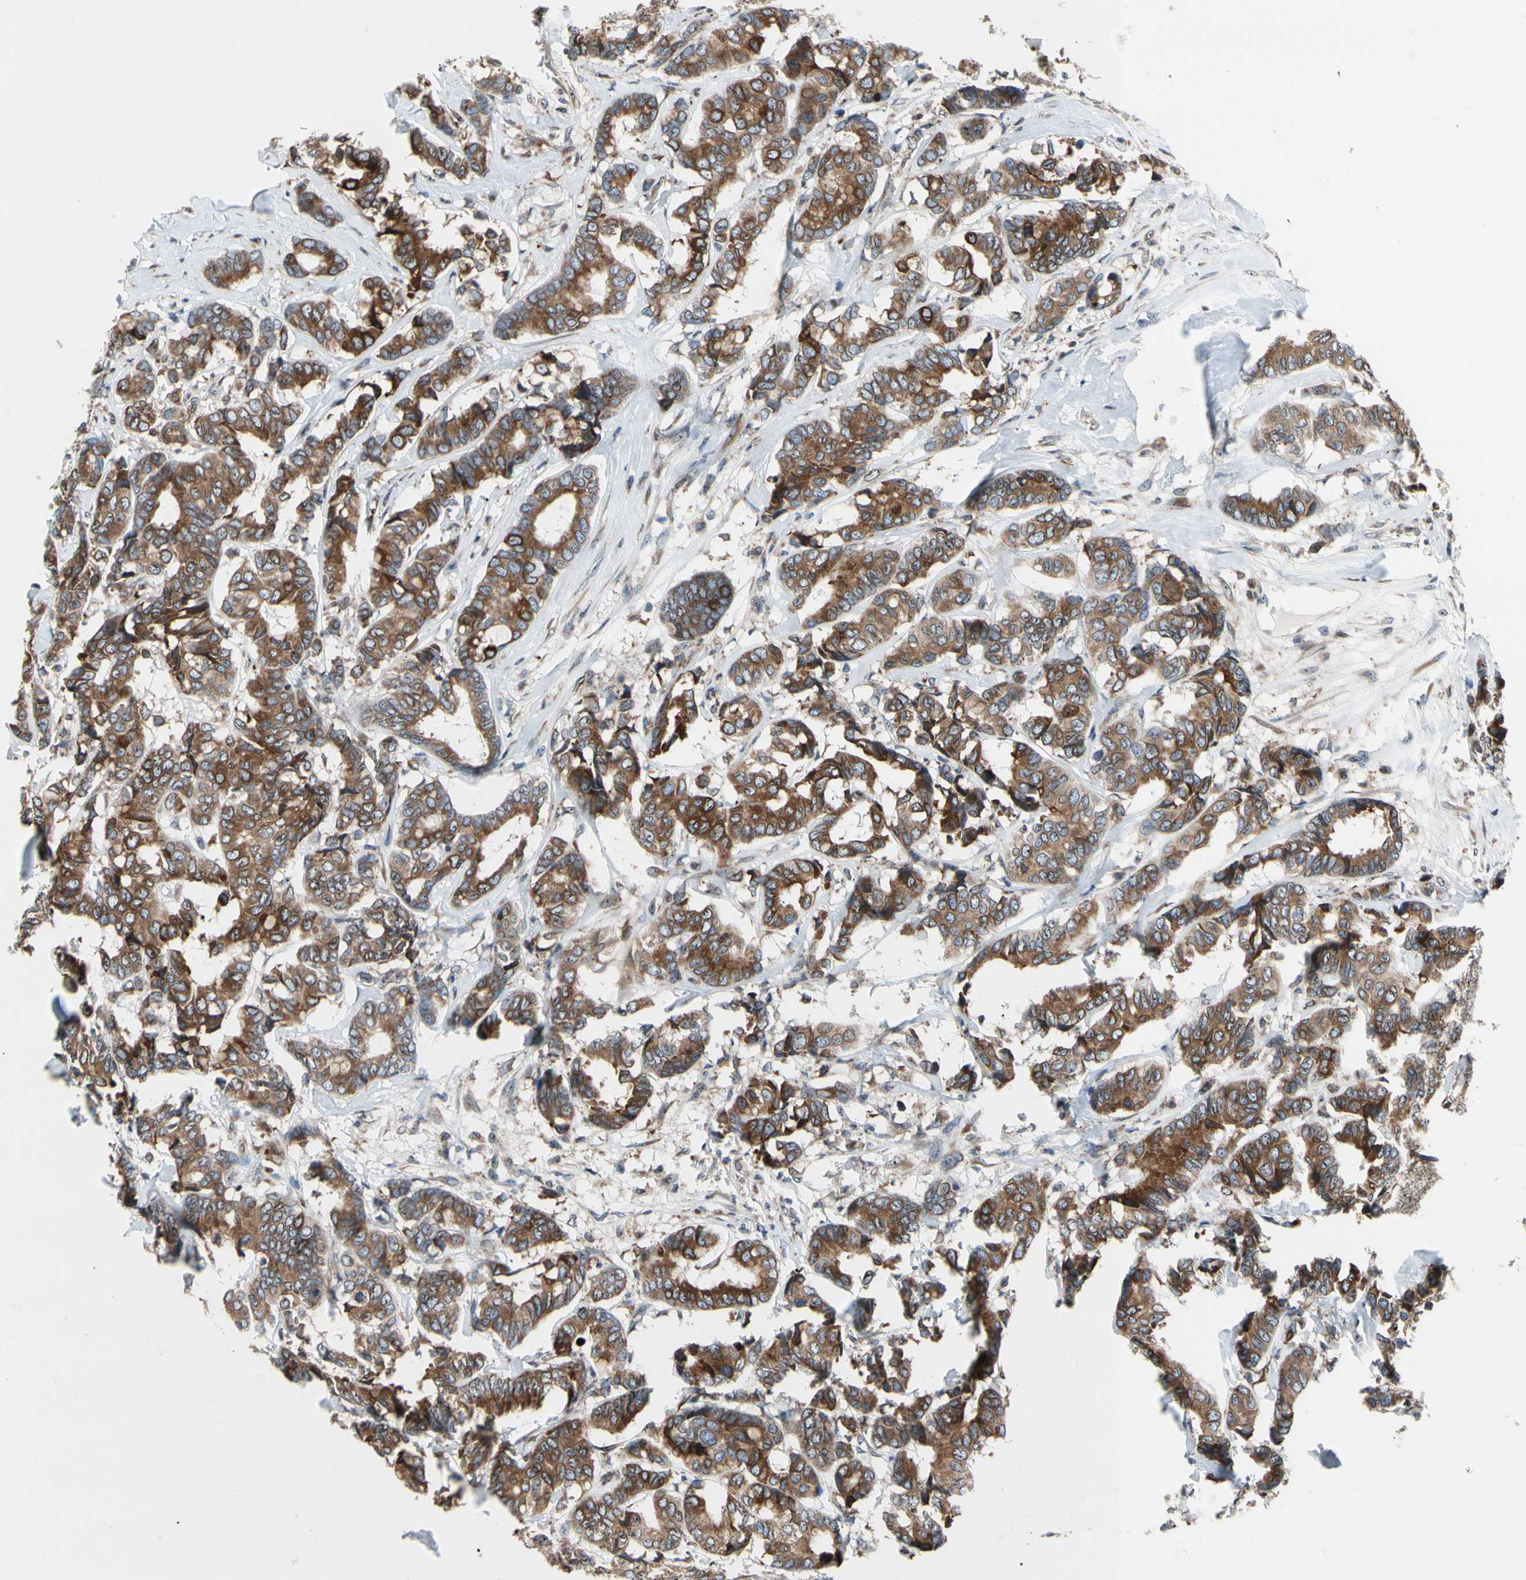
{"staining": {"intensity": "moderate", "quantity": ">75%", "location": "cytoplasmic/membranous"}, "tissue": "breast cancer", "cell_type": "Tumor cells", "image_type": "cancer", "snomed": [{"axis": "morphology", "description": "Duct carcinoma"}, {"axis": "topography", "description": "Breast"}], "caption": "Immunohistochemistry photomicrograph of neoplastic tissue: breast intraductal carcinoma stained using immunohistochemistry exhibits medium levels of moderate protein expression localized specifically in the cytoplasmic/membranous of tumor cells, appearing as a cytoplasmic/membranous brown color.", "gene": "TMED7", "patient": {"sex": "female", "age": 87}}